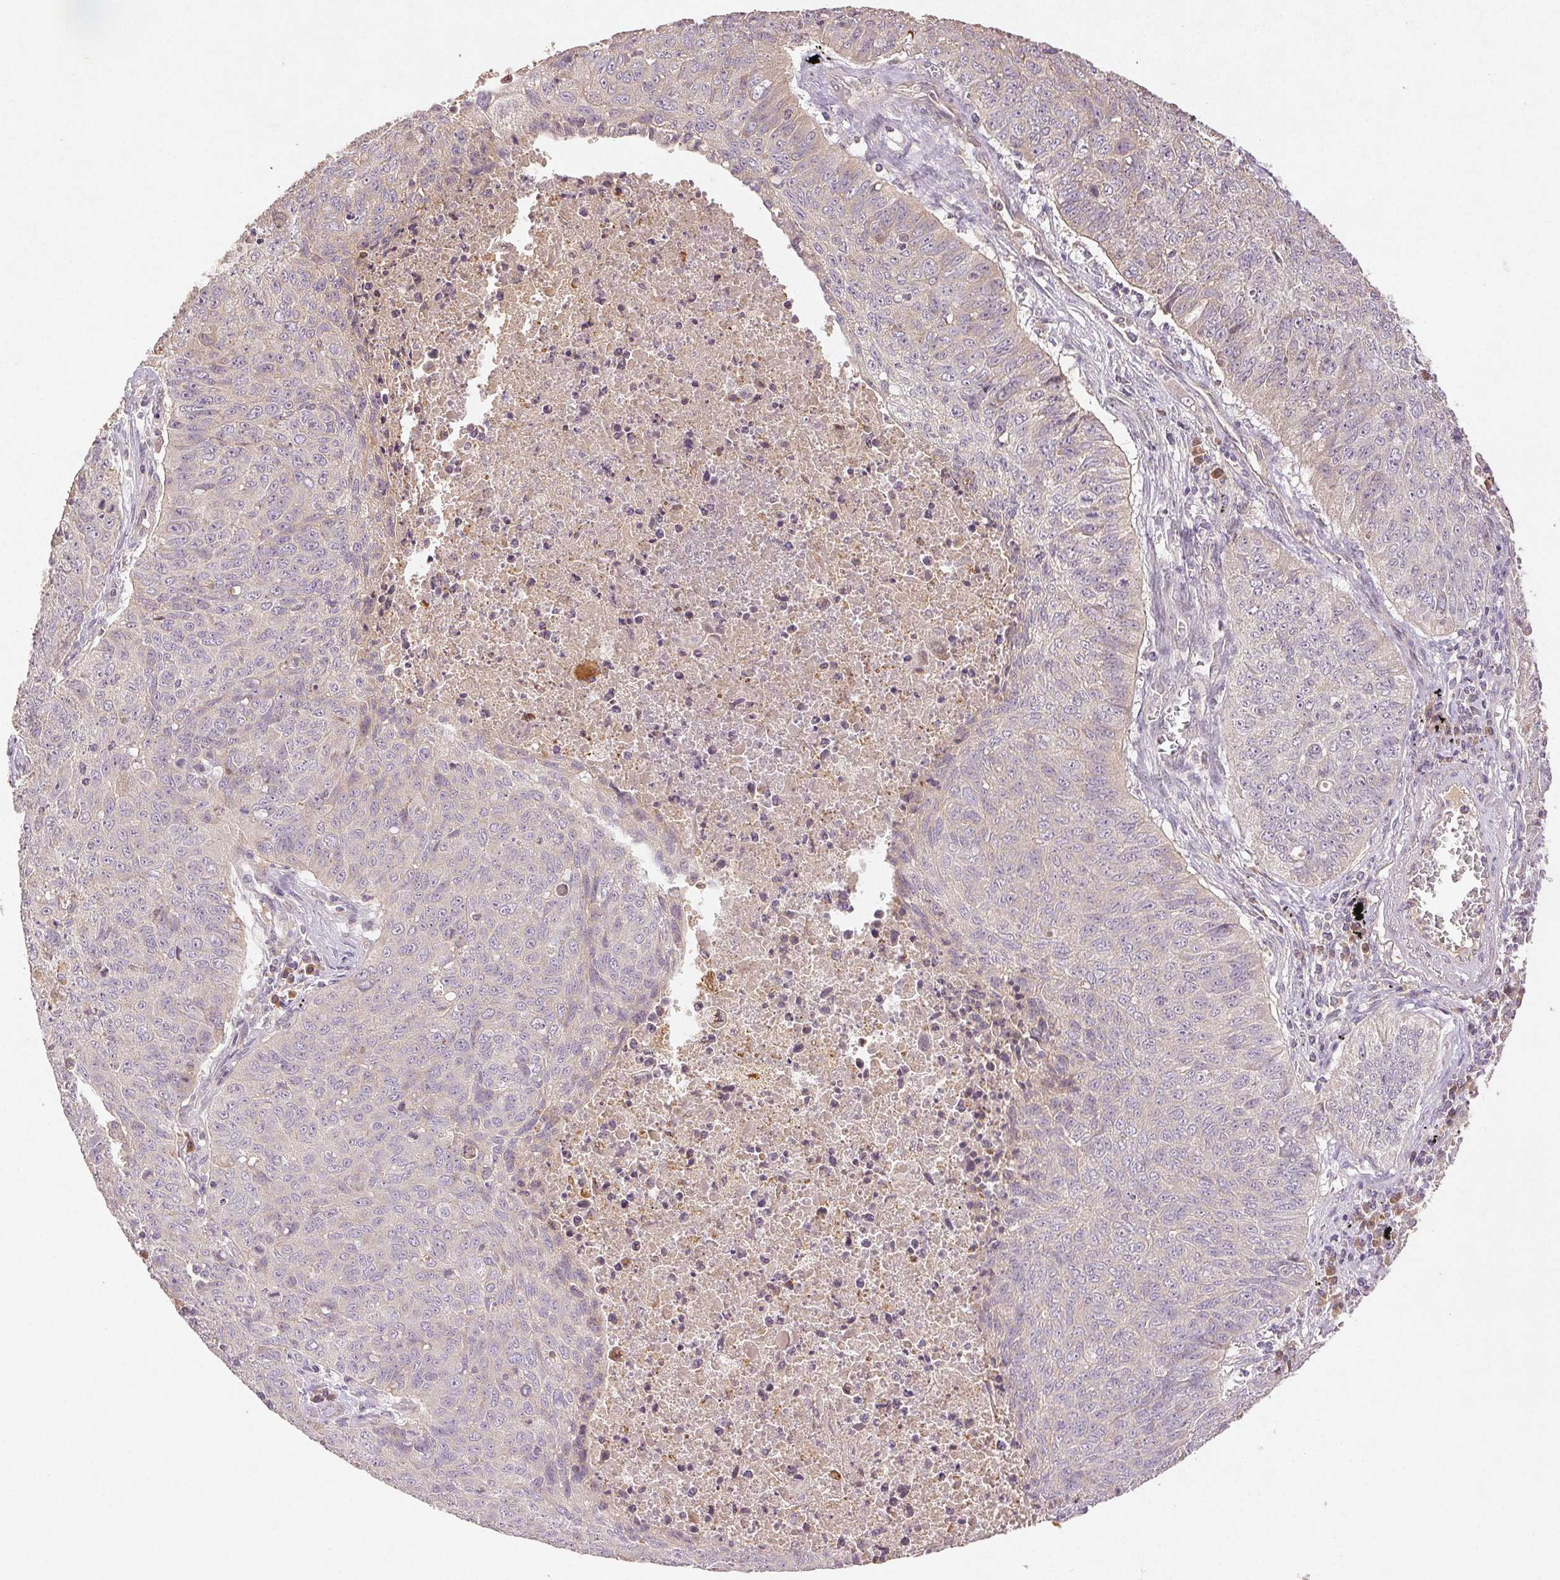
{"staining": {"intensity": "negative", "quantity": "none", "location": "none"}, "tissue": "lung cancer", "cell_type": "Tumor cells", "image_type": "cancer", "snomed": [{"axis": "morphology", "description": "Normal morphology"}, {"axis": "morphology", "description": "Aneuploidy"}, {"axis": "morphology", "description": "Squamous cell carcinoma, NOS"}, {"axis": "topography", "description": "Lymph node"}, {"axis": "topography", "description": "Lung"}], "caption": "Protein analysis of lung cancer (aneuploidy) demonstrates no significant expression in tumor cells.", "gene": "YIF1B", "patient": {"sex": "female", "age": 76}}